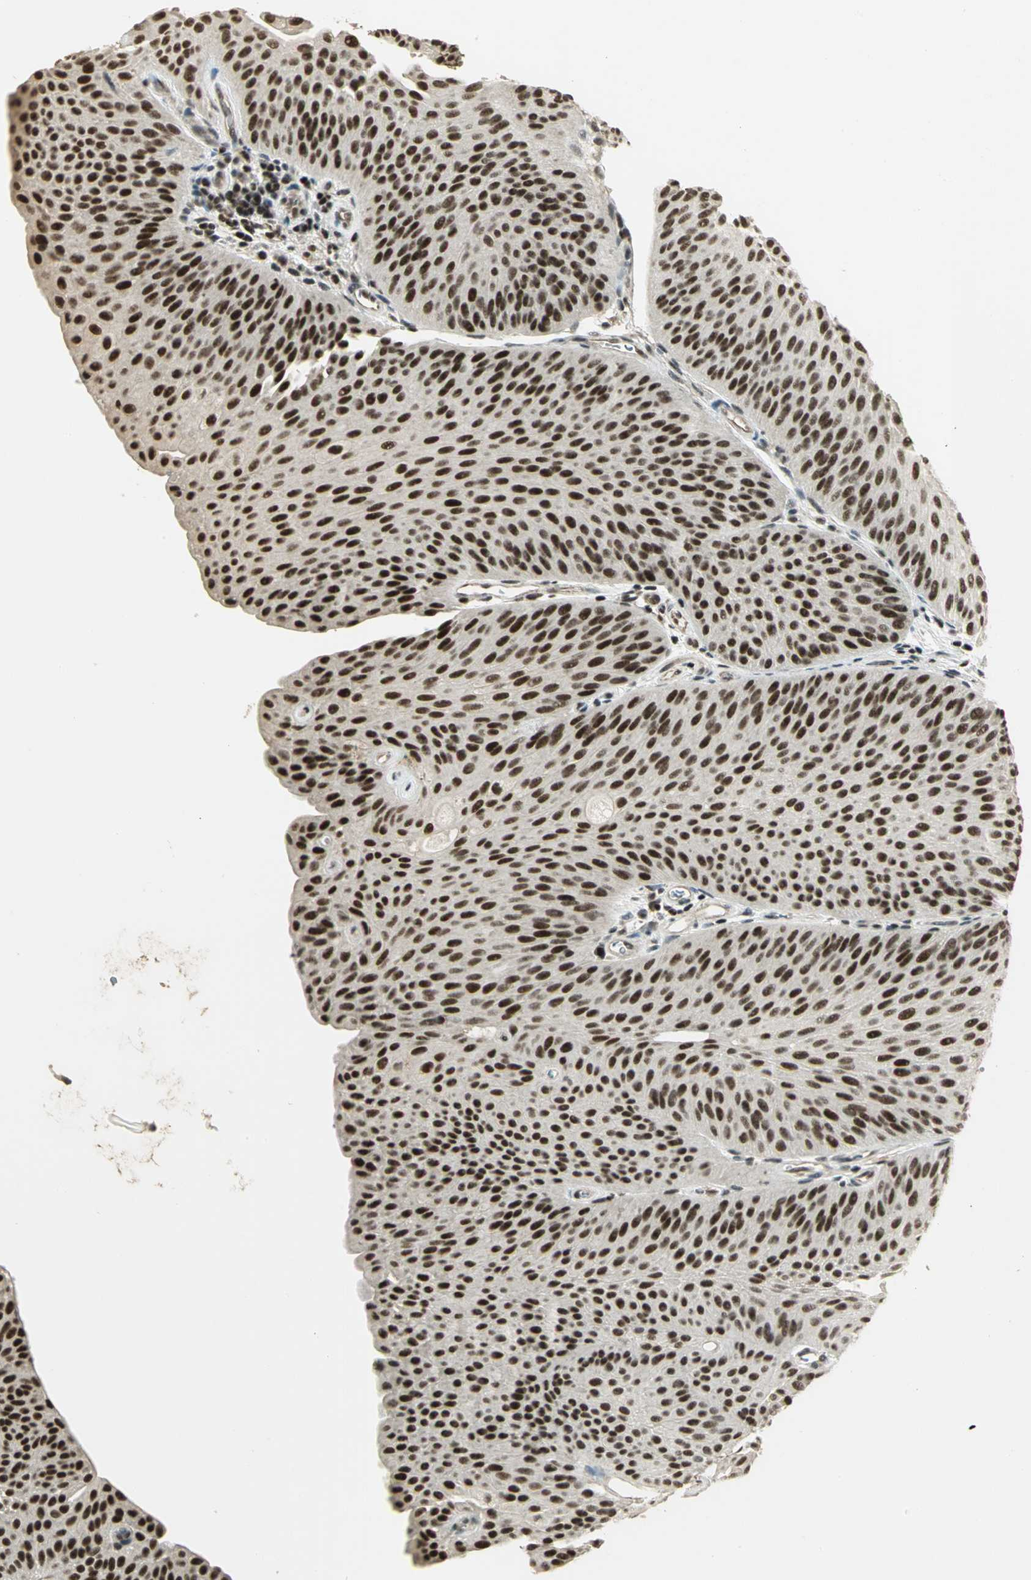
{"staining": {"intensity": "strong", "quantity": ">75%", "location": "nuclear"}, "tissue": "urothelial cancer", "cell_type": "Tumor cells", "image_type": "cancer", "snomed": [{"axis": "morphology", "description": "Urothelial carcinoma, Low grade"}, {"axis": "topography", "description": "Urinary bladder"}], "caption": "An IHC histopathology image of neoplastic tissue is shown. Protein staining in brown shows strong nuclear positivity in urothelial carcinoma (low-grade) within tumor cells.", "gene": "ELF1", "patient": {"sex": "female", "age": 60}}